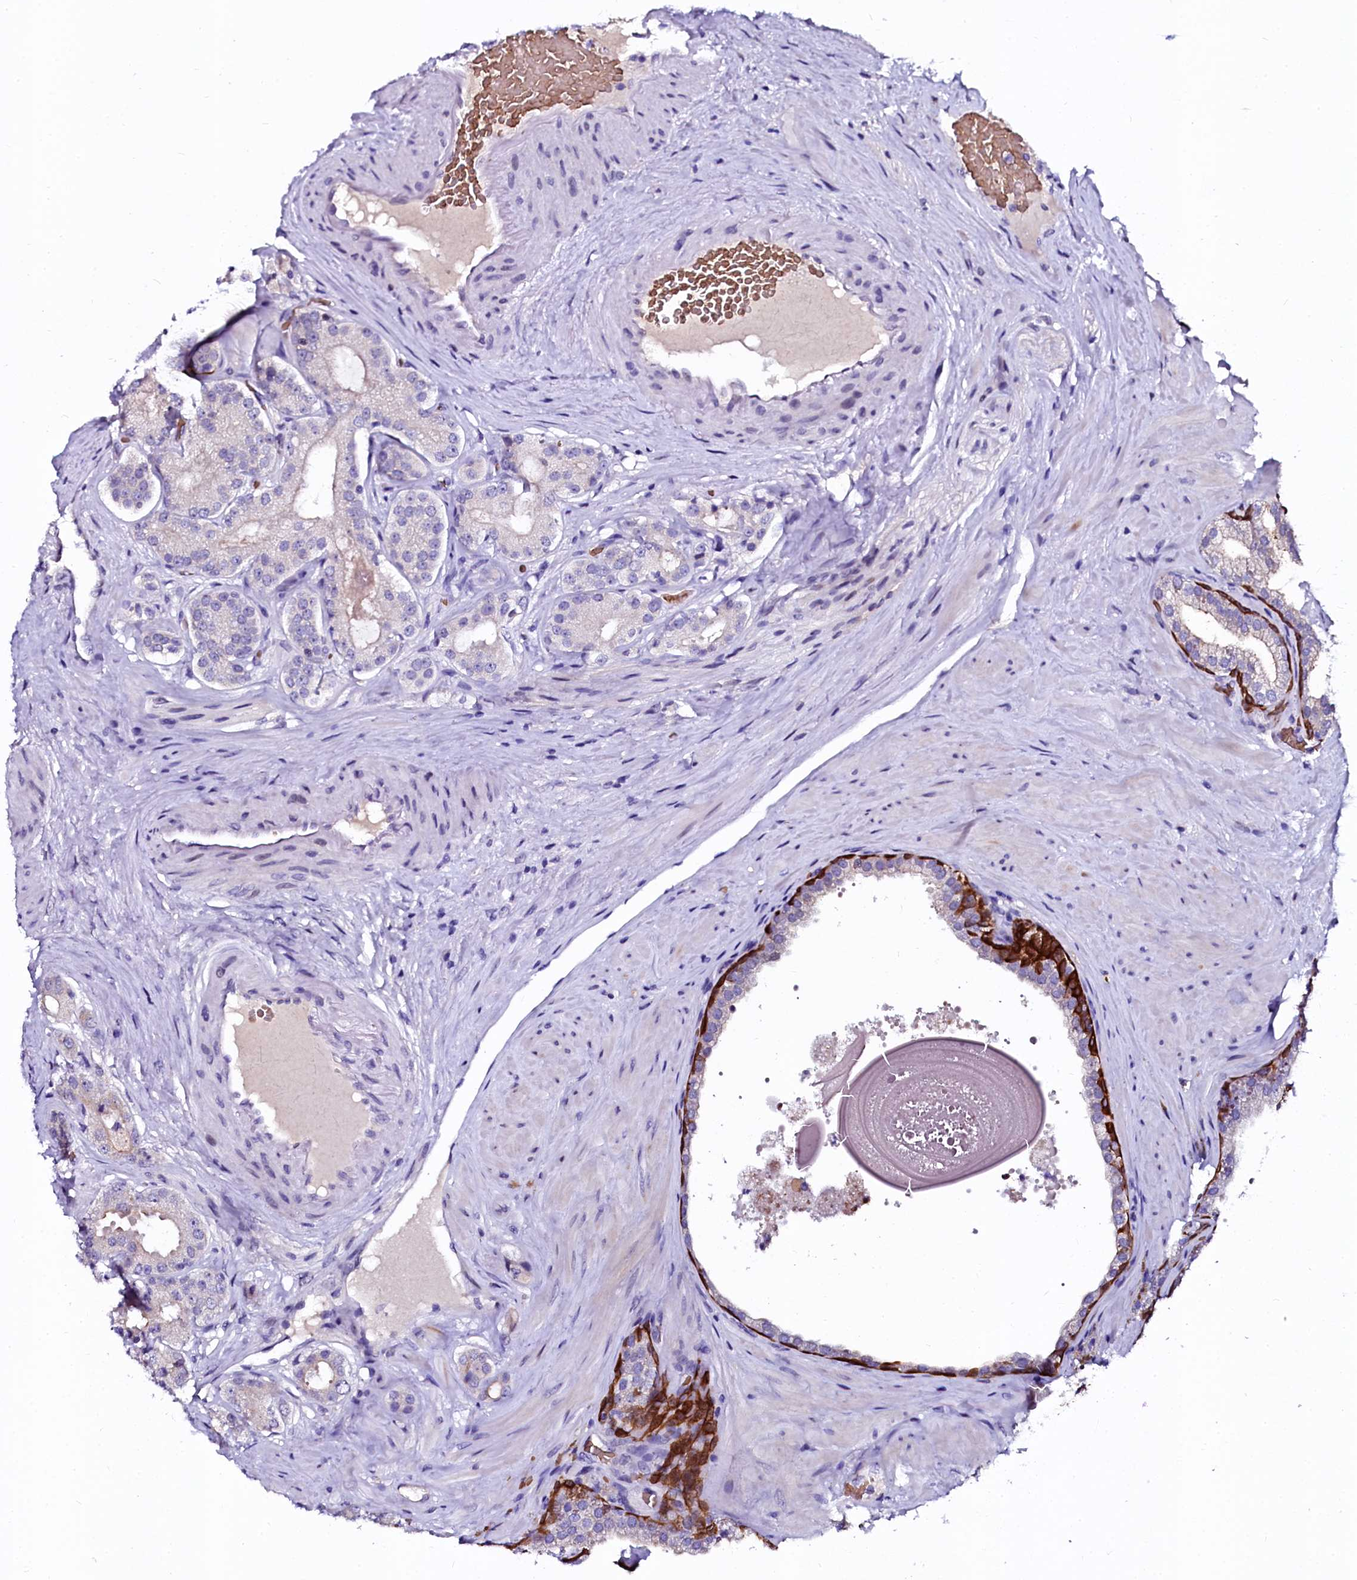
{"staining": {"intensity": "negative", "quantity": "none", "location": "none"}, "tissue": "prostate cancer", "cell_type": "Tumor cells", "image_type": "cancer", "snomed": [{"axis": "morphology", "description": "Adenocarcinoma, High grade"}, {"axis": "topography", "description": "Prostate"}], "caption": "Tumor cells are negative for protein expression in human prostate cancer.", "gene": "CTDSPL2", "patient": {"sex": "male", "age": 65}}